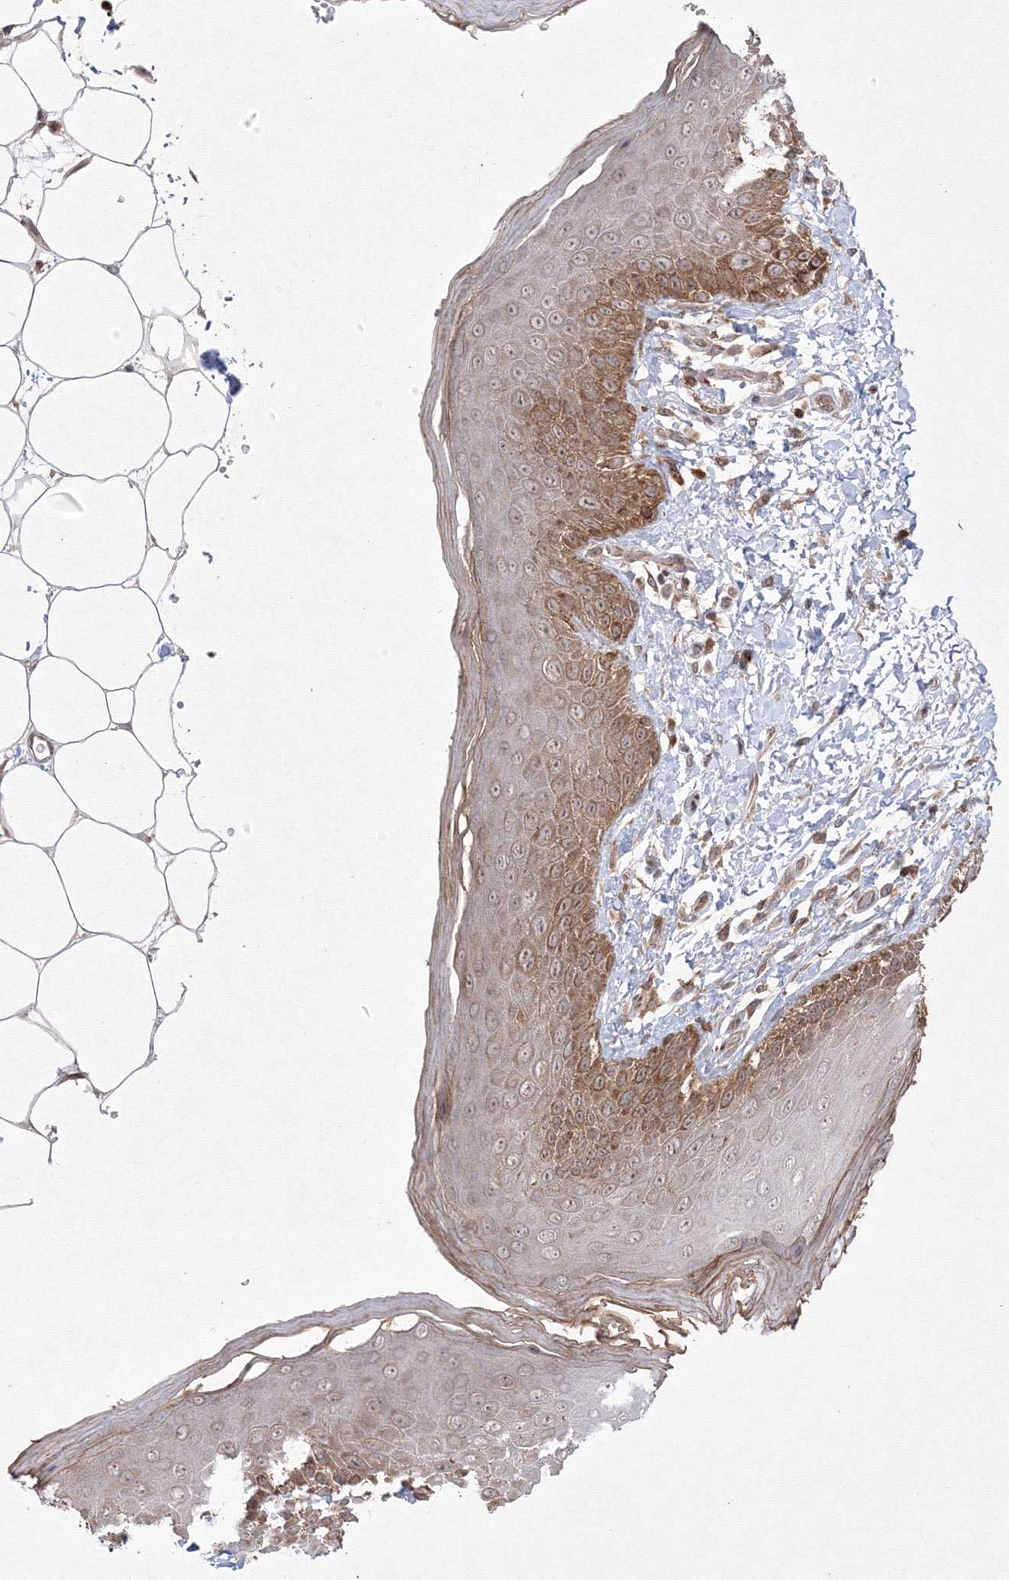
{"staining": {"intensity": "moderate", "quantity": ">75%", "location": "cytoplasmic/membranous"}, "tissue": "skin", "cell_type": "Epidermal cells", "image_type": "normal", "snomed": [{"axis": "morphology", "description": "Normal tissue, NOS"}, {"axis": "topography", "description": "Anal"}], "caption": "Protein expression analysis of unremarkable skin shows moderate cytoplasmic/membranous expression in approximately >75% of epidermal cells. (Brightfield microscopy of DAB IHC at high magnification).", "gene": "MKRN2", "patient": {"sex": "male", "age": 44}}